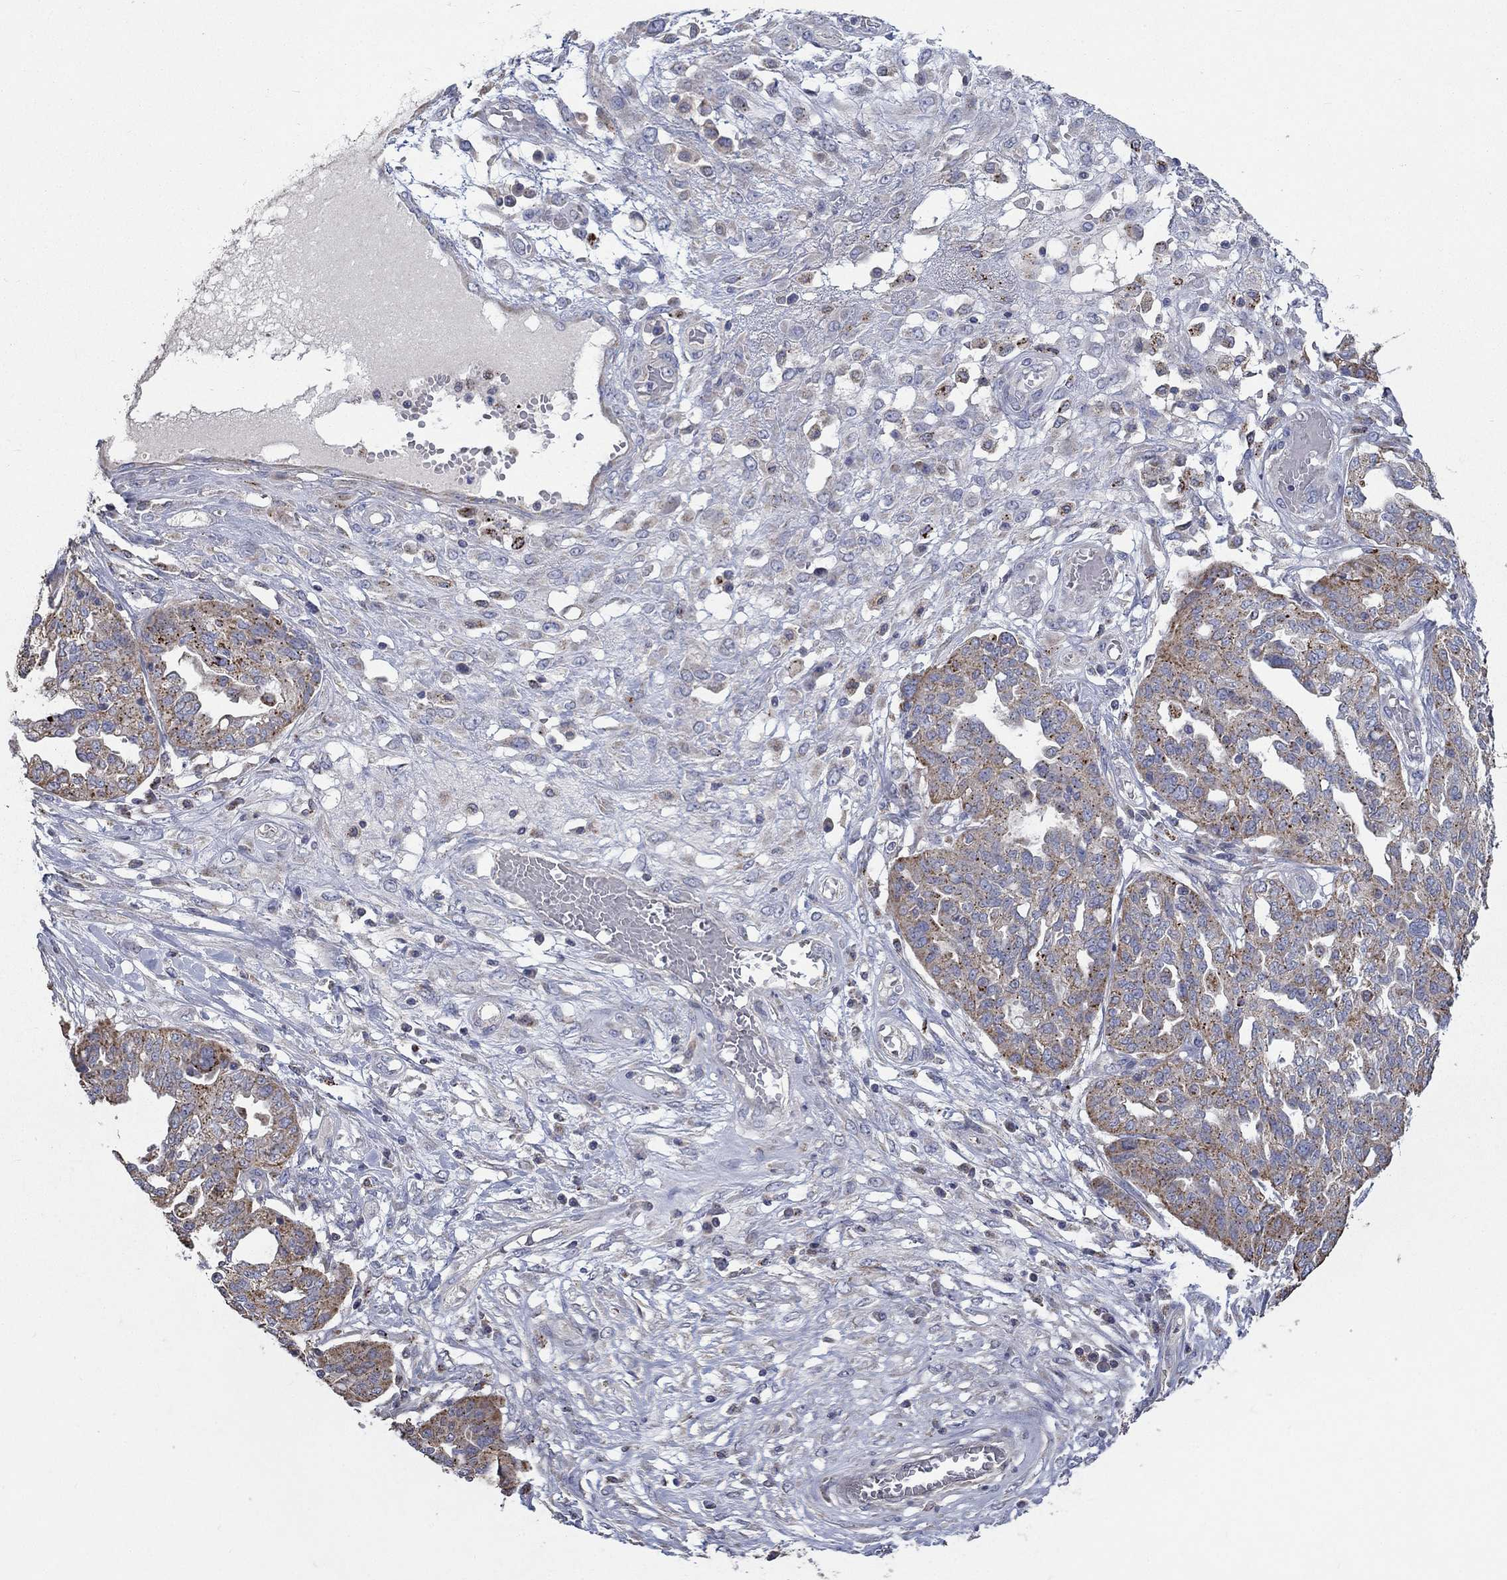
{"staining": {"intensity": "moderate", "quantity": "25%-75%", "location": "cytoplasmic/membranous"}, "tissue": "ovarian cancer", "cell_type": "Tumor cells", "image_type": "cancer", "snomed": [{"axis": "morphology", "description": "Cystadenocarcinoma, serous, NOS"}, {"axis": "topography", "description": "Ovary"}], "caption": "Immunohistochemical staining of human ovarian cancer (serous cystadenocarcinoma) shows medium levels of moderate cytoplasmic/membranous expression in approximately 25%-75% of tumor cells.", "gene": "UGT8", "patient": {"sex": "female", "age": 67}}